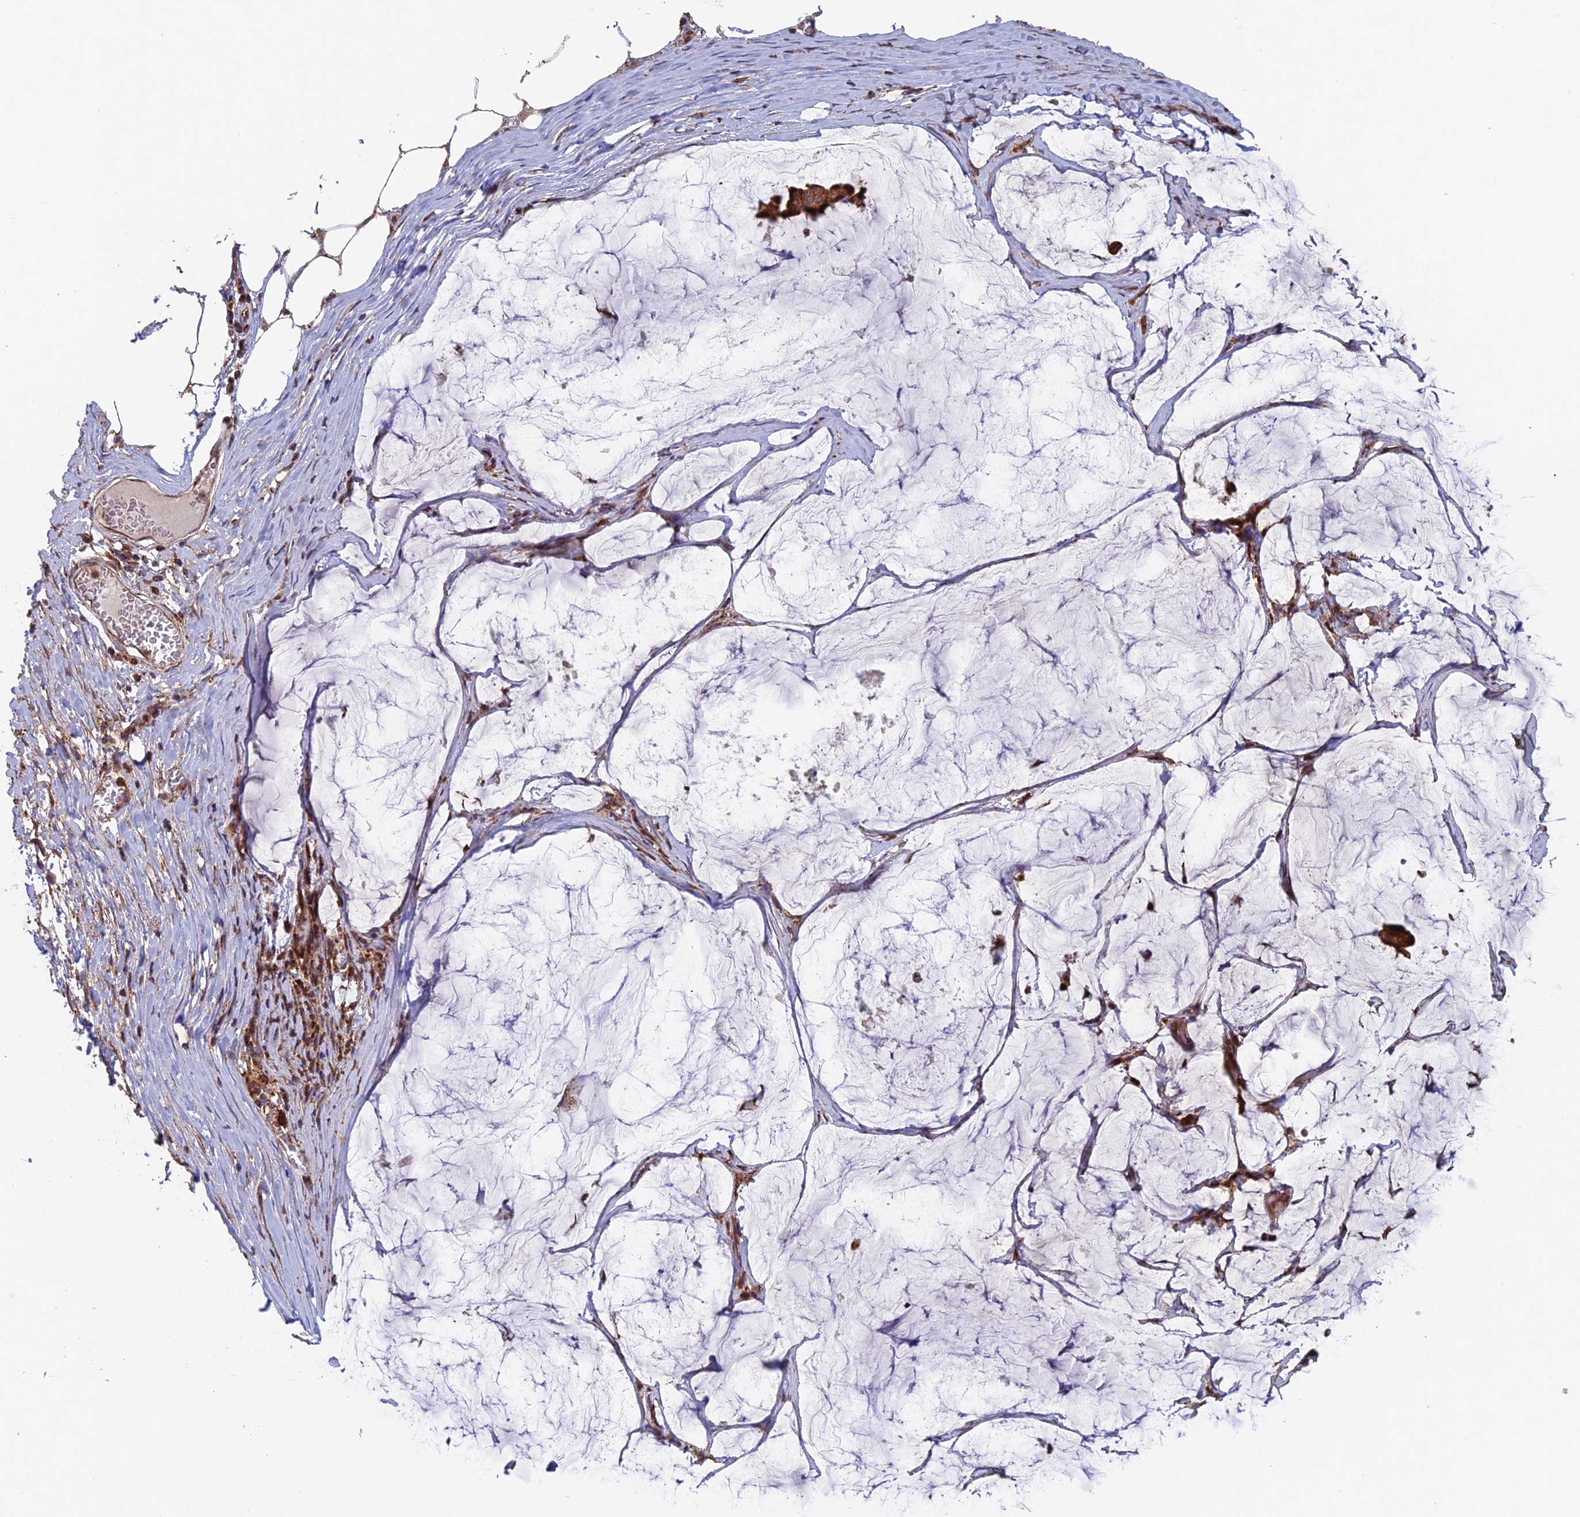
{"staining": {"intensity": "strong", "quantity": ">75%", "location": "cytoplasmic/membranous"}, "tissue": "ovarian cancer", "cell_type": "Tumor cells", "image_type": "cancer", "snomed": [{"axis": "morphology", "description": "Cystadenocarcinoma, mucinous, NOS"}, {"axis": "topography", "description": "Ovary"}], "caption": "Ovarian cancer stained with a brown dye reveals strong cytoplasmic/membranous positive staining in approximately >75% of tumor cells.", "gene": "DTYMK", "patient": {"sex": "female", "age": 73}}